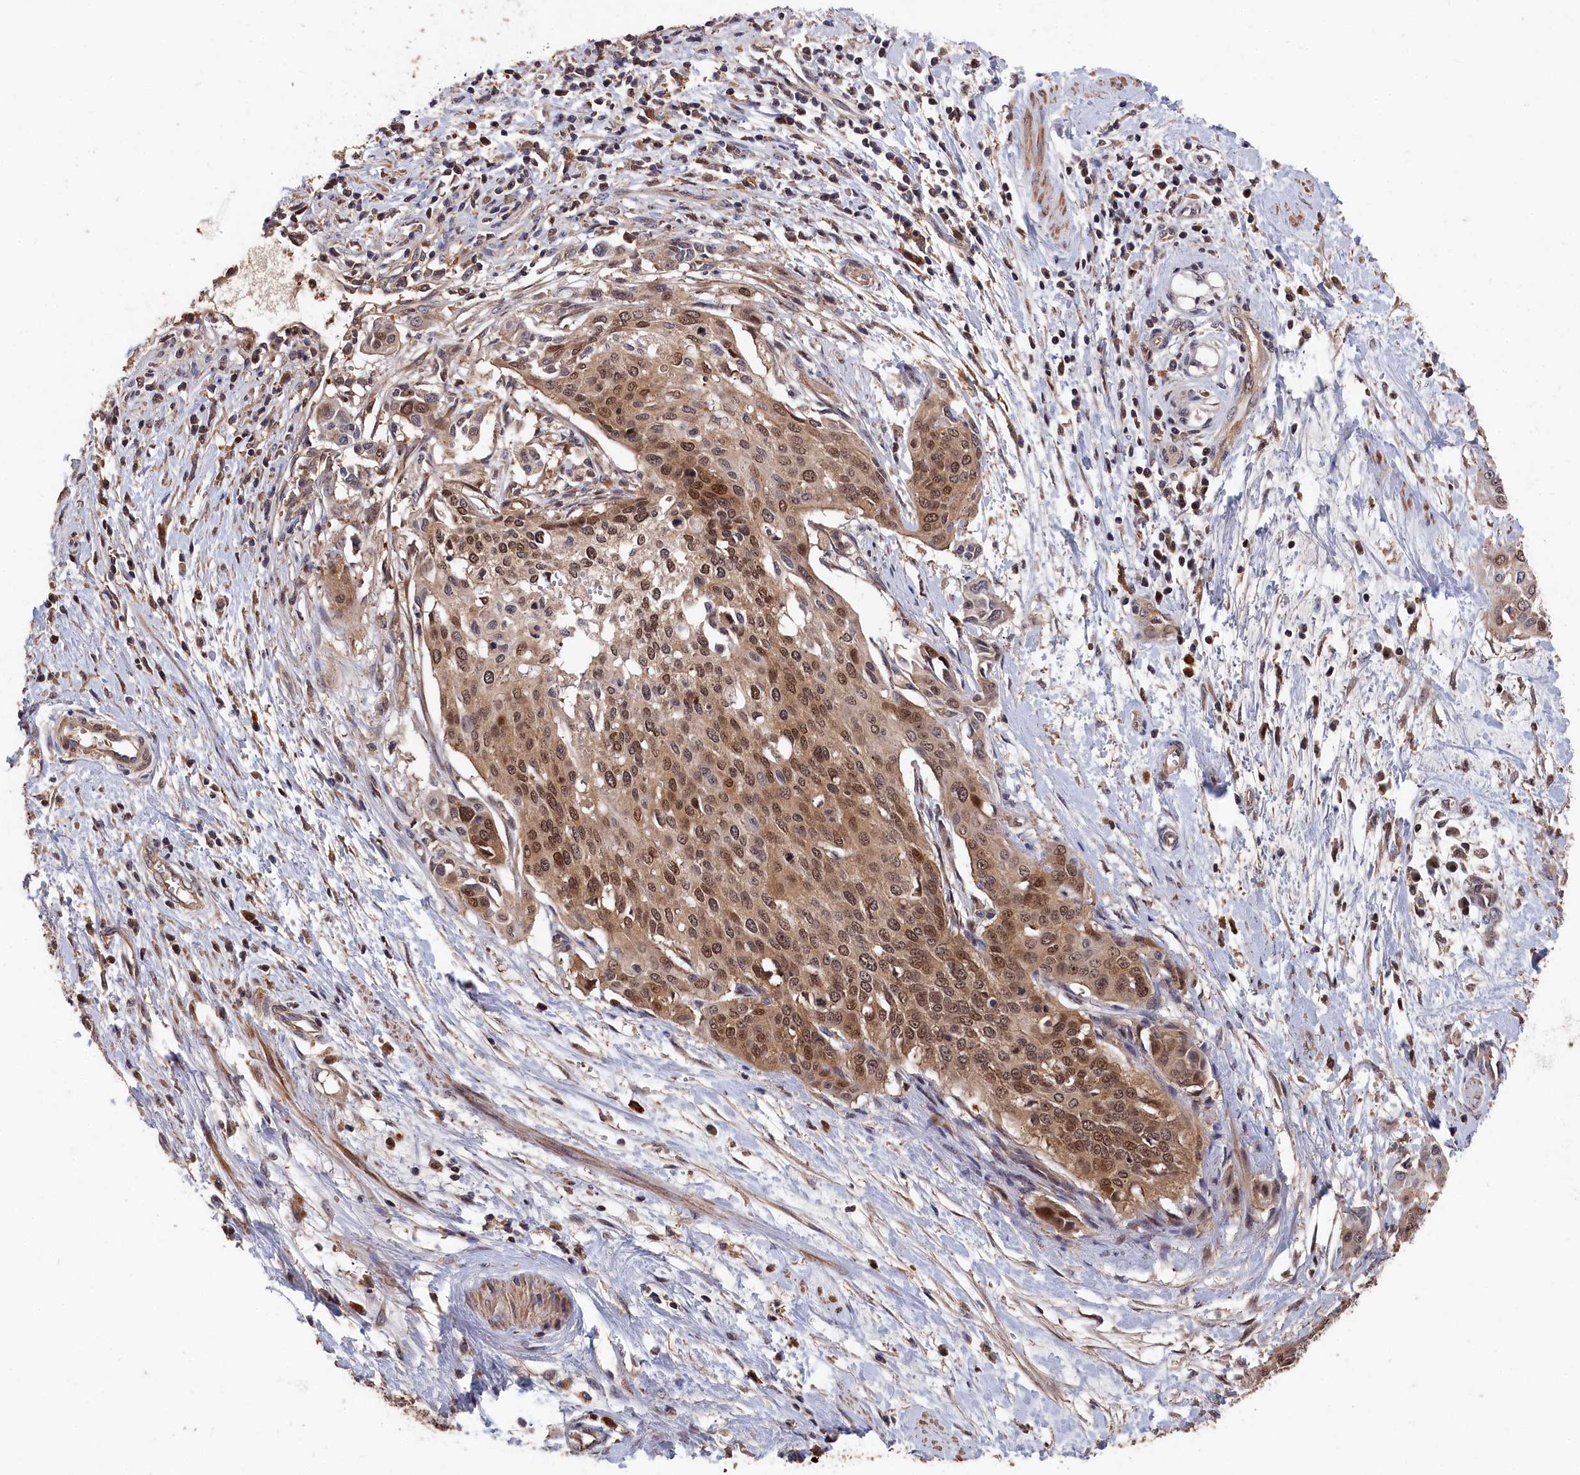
{"staining": {"intensity": "moderate", "quantity": ">75%", "location": "cytoplasmic/membranous,nuclear"}, "tissue": "cervical cancer", "cell_type": "Tumor cells", "image_type": "cancer", "snomed": [{"axis": "morphology", "description": "Squamous cell carcinoma, NOS"}, {"axis": "topography", "description": "Cervix"}], "caption": "The immunohistochemical stain labels moderate cytoplasmic/membranous and nuclear positivity in tumor cells of cervical squamous cell carcinoma tissue.", "gene": "RMI2", "patient": {"sex": "female", "age": 44}}